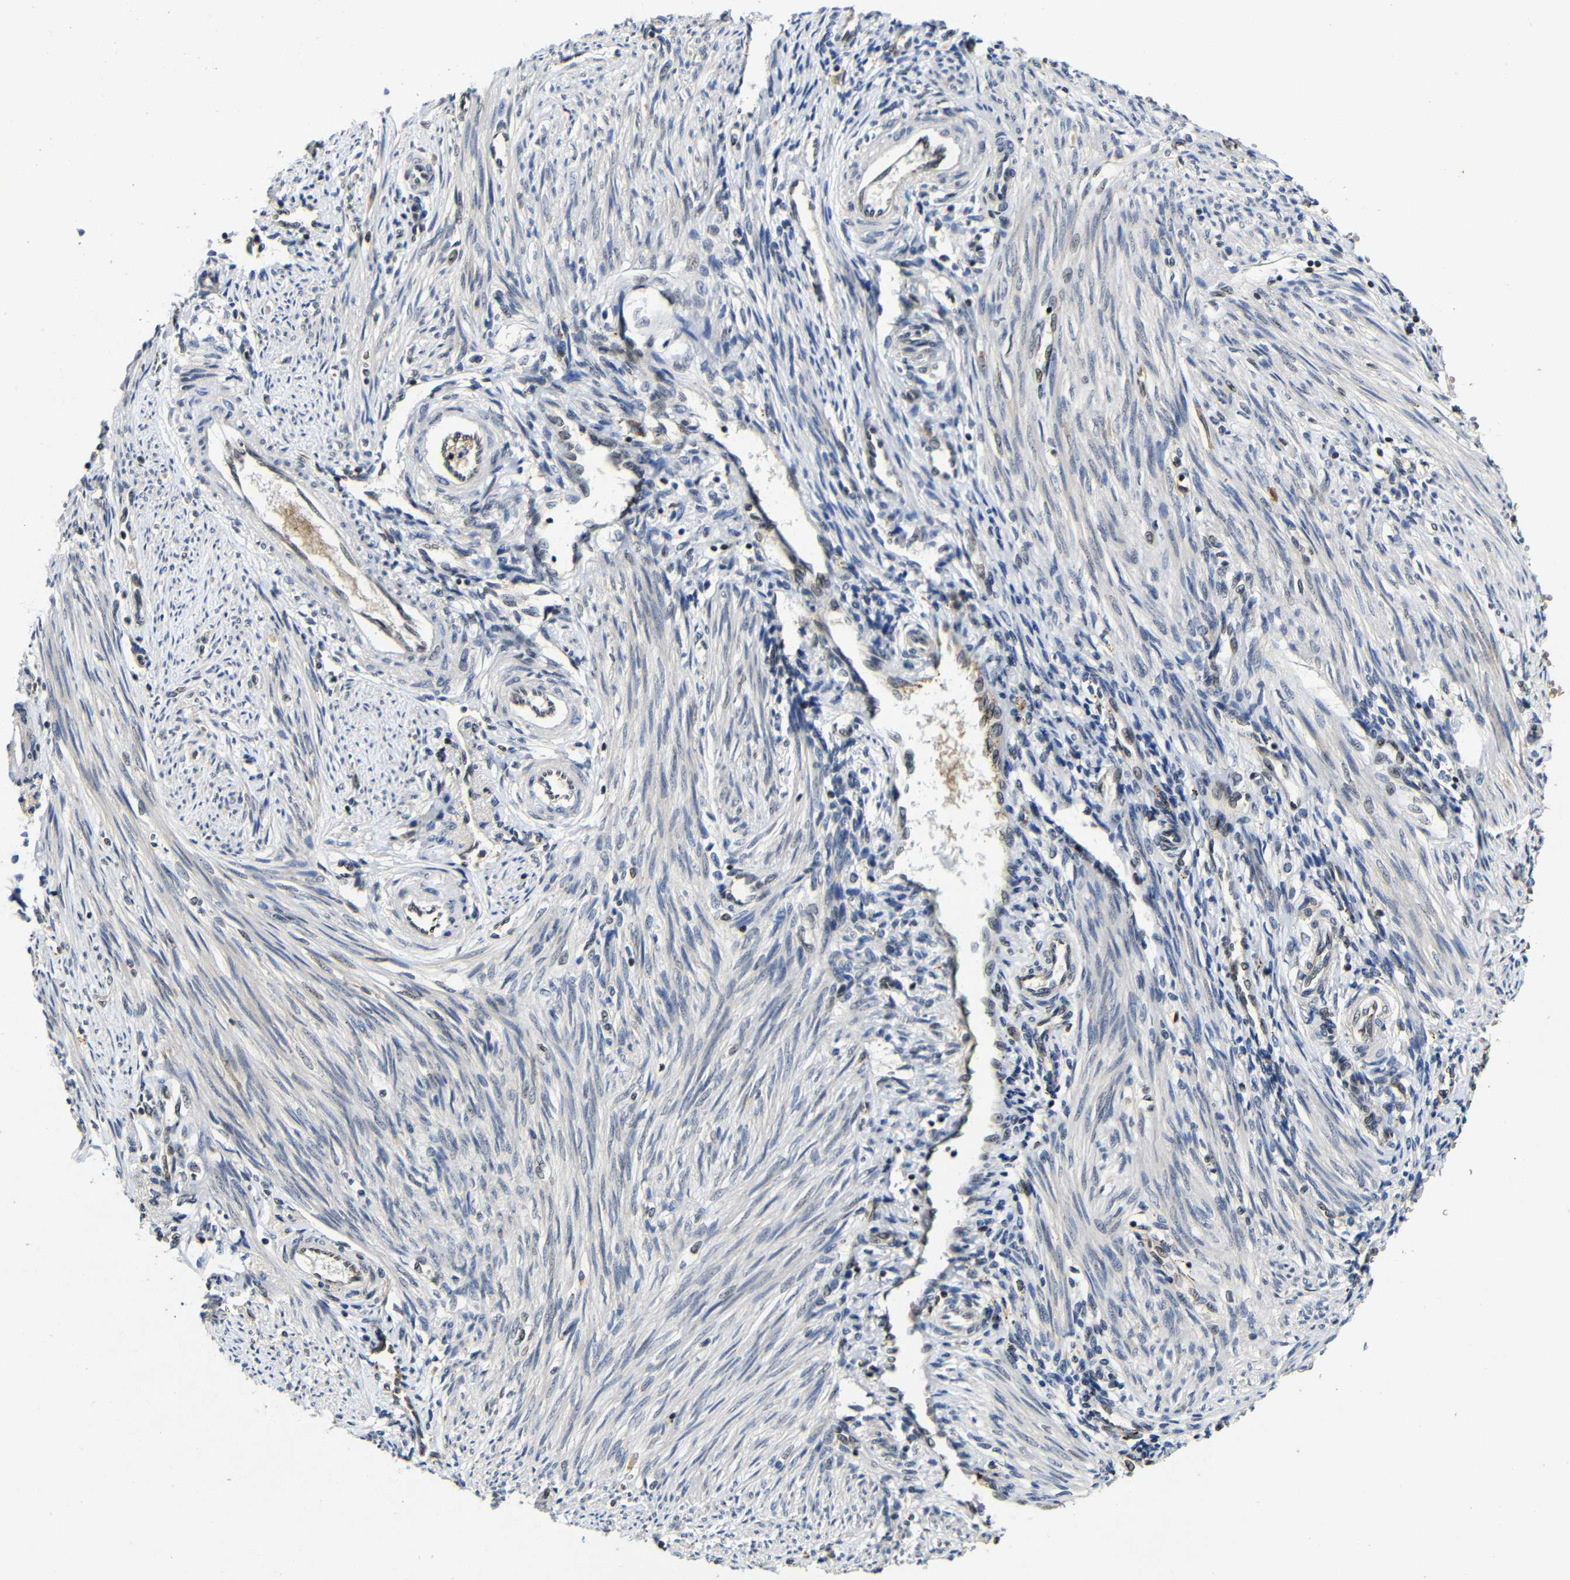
{"staining": {"intensity": "negative", "quantity": "none", "location": "none"}, "tissue": "endometrium", "cell_type": "Cells in endometrial stroma", "image_type": "normal", "snomed": [{"axis": "morphology", "description": "Normal tissue, NOS"}, {"axis": "topography", "description": "Endometrium"}], "caption": "Immunohistochemistry (IHC) photomicrograph of normal endometrium: endometrium stained with DAB (3,3'-diaminobenzidine) demonstrates no significant protein expression in cells in endometrial stroma.", "gene": "MYC", "patient": {"sex": "female", "age": 42}}